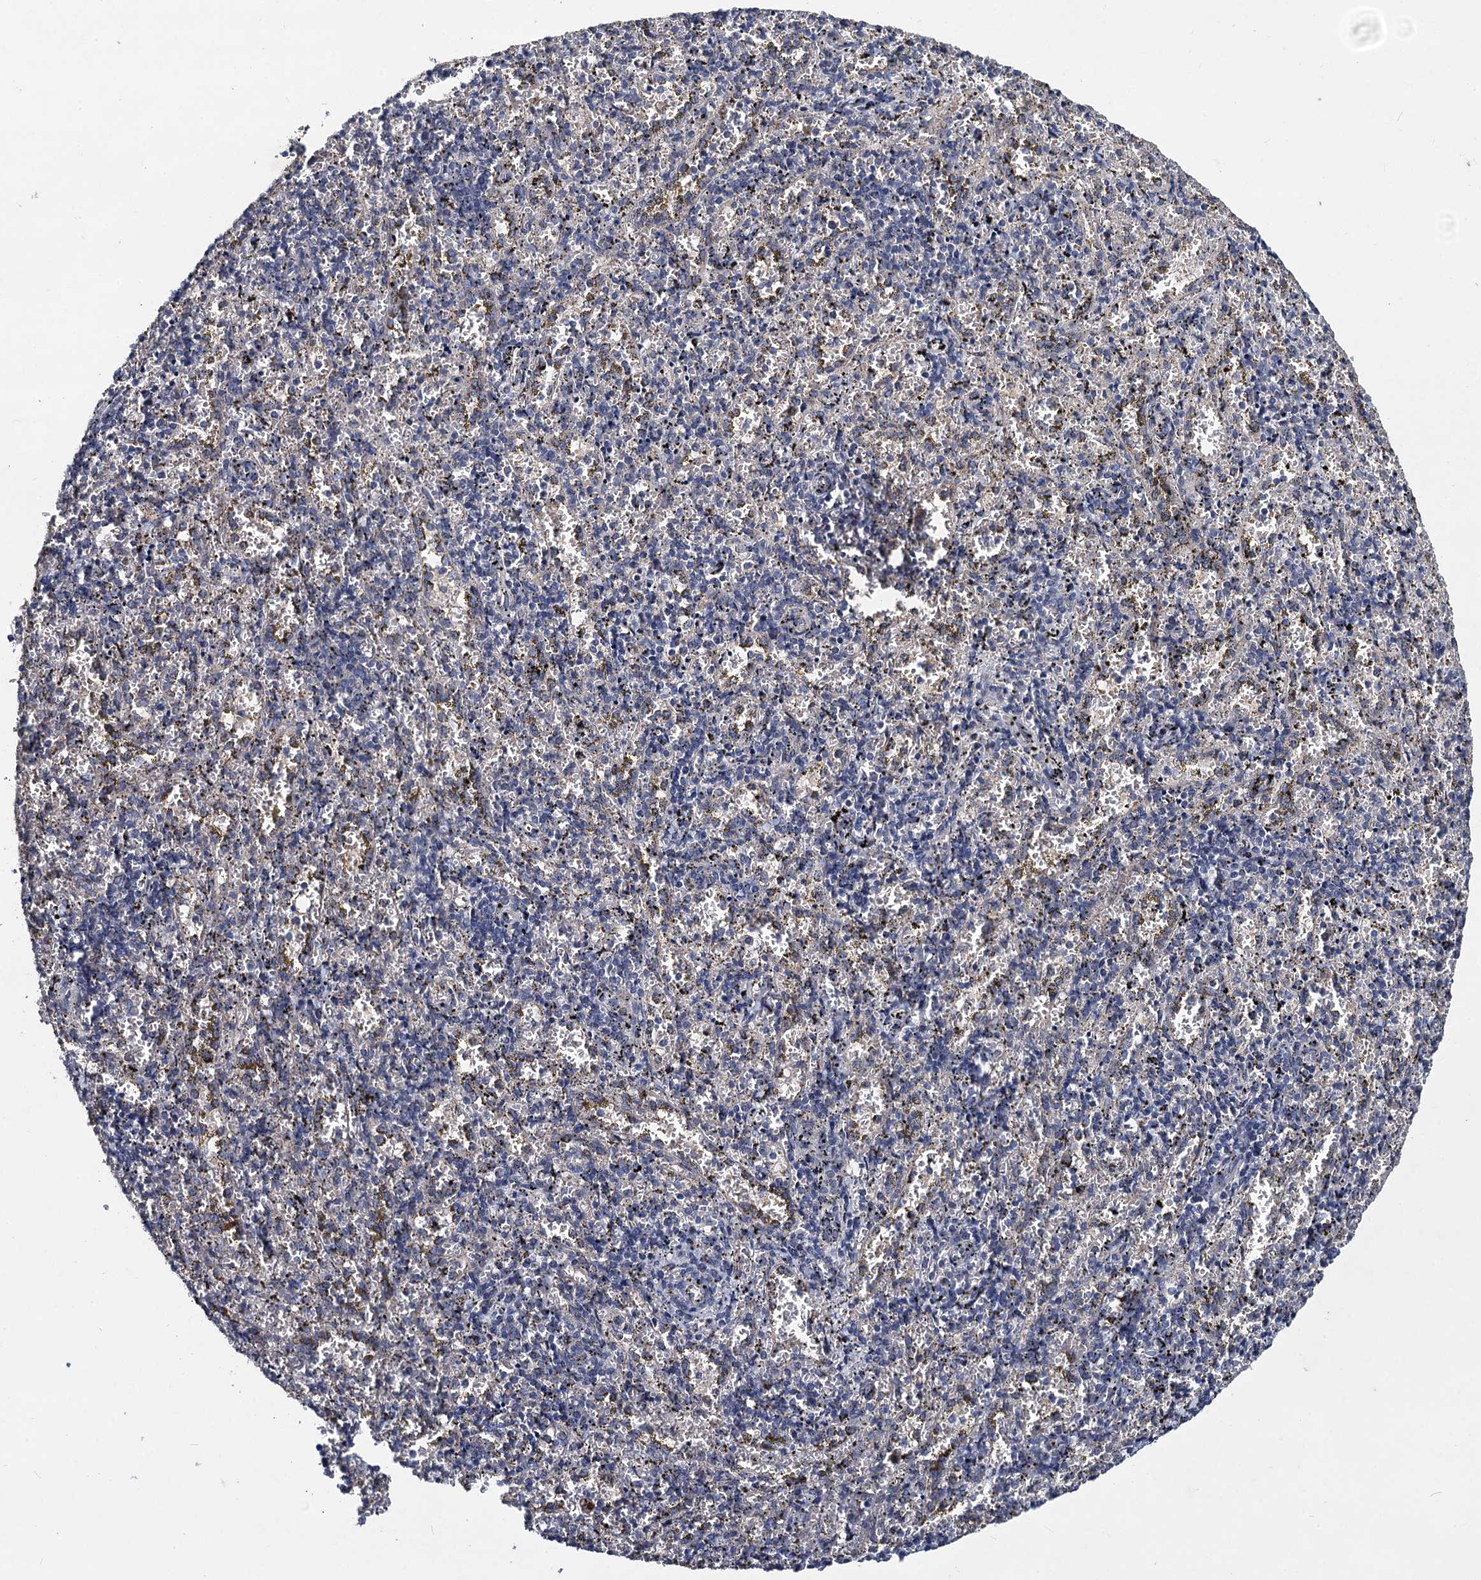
{"staining": {"intensity": "negative", "quantity": "none", "location": "none"}, "tissue": "spleen", "cell_type": "Cells in red pulp", "image_type": "normal", "snomed": [{"axis": "morphology", "description": "Normal tissue, NOS"}, {"axis": "topography", "description": "Spleen"}], "caption": "High power microscopy image of an immunohistochemistry image of unremarkable spleen, revealing no significant expression in cells in red pulp.", "gene": "VPS37D", "patient": {"sex": "male", "age": 11}}